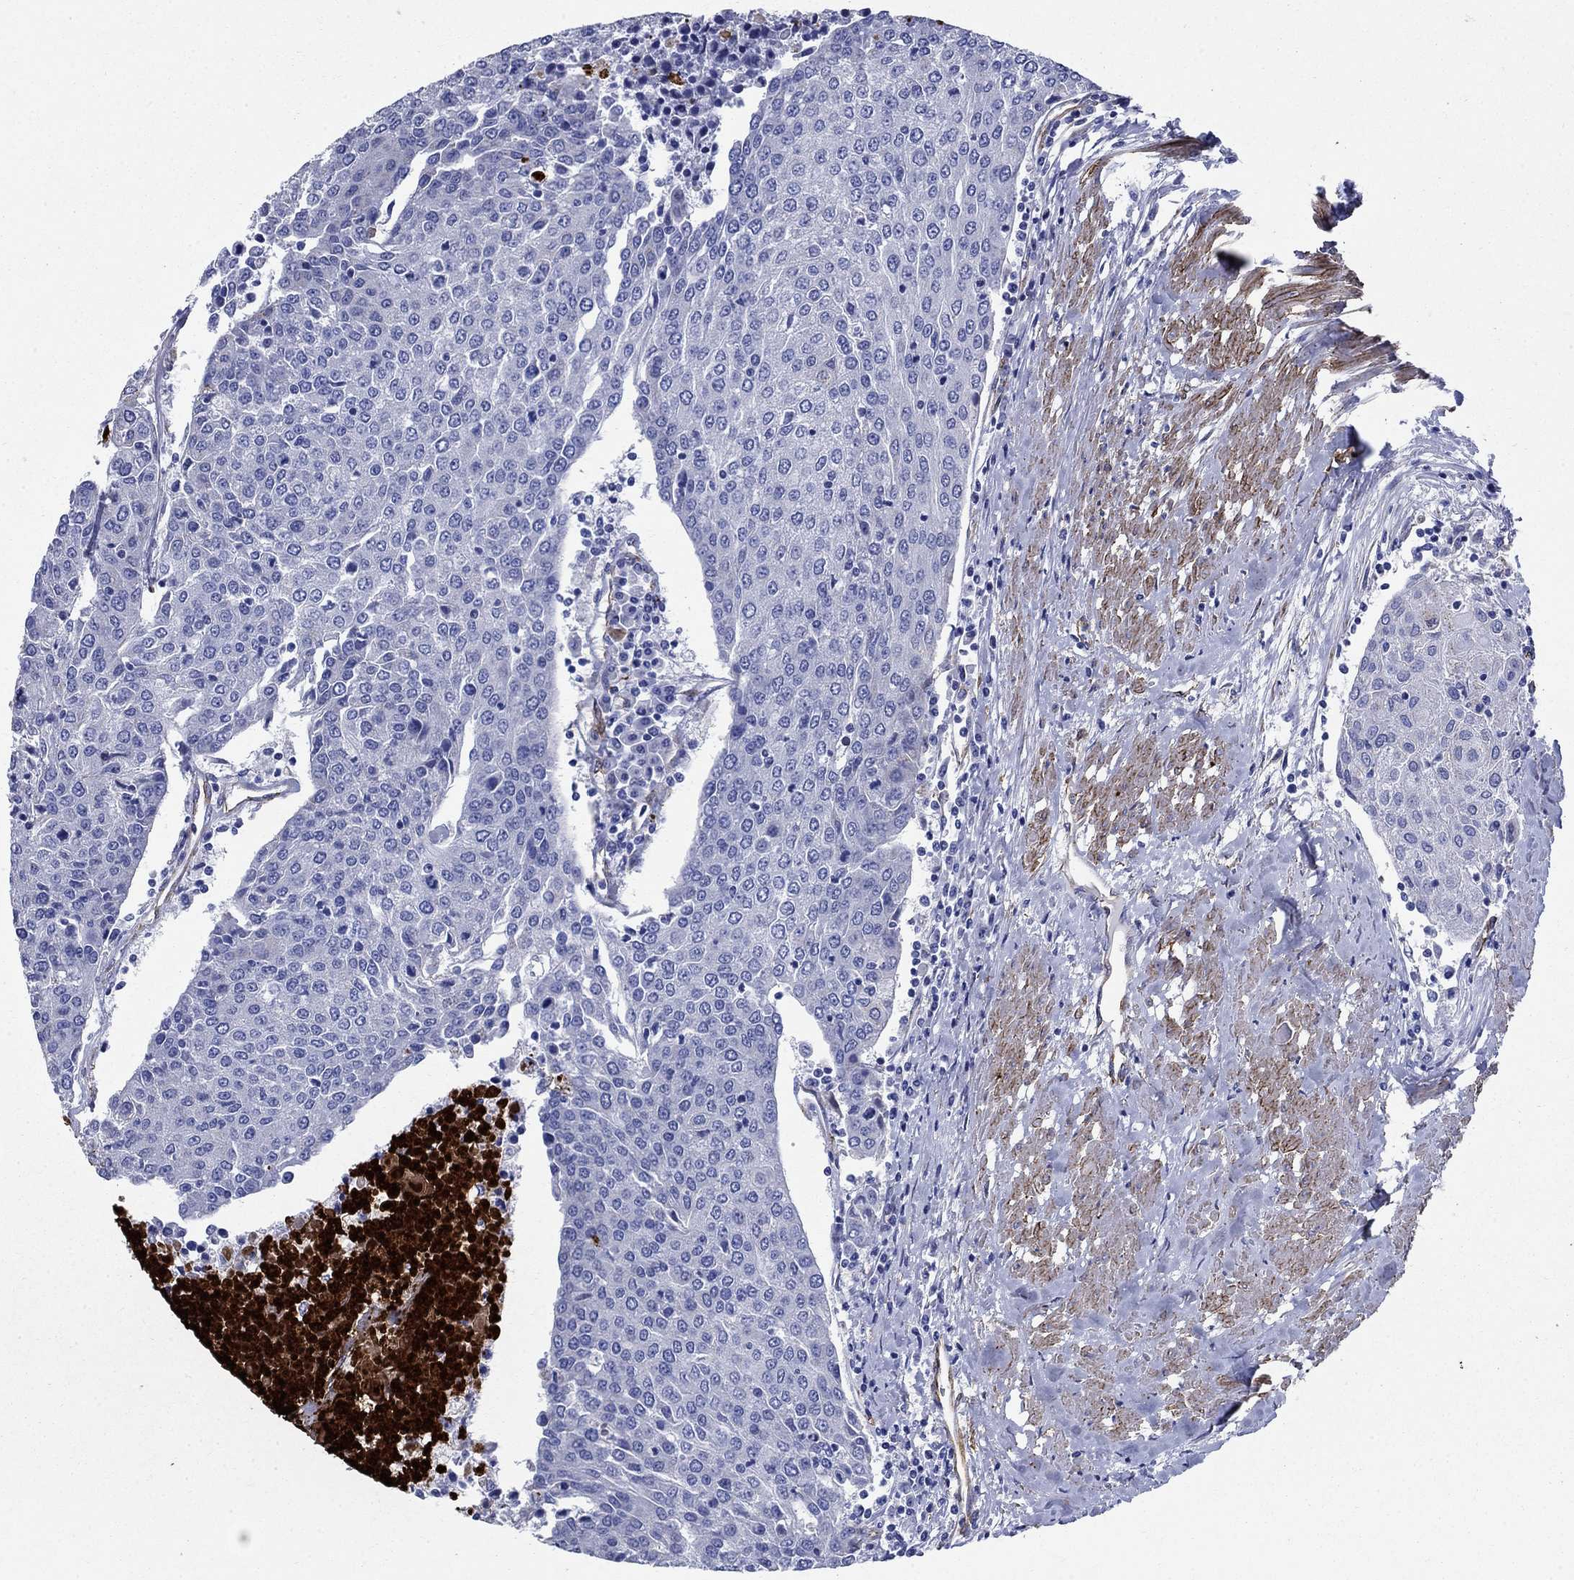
{"staining": {"intensity": "negative", "quantity": "none", "location": "none"}, "tissue": "urothelial cancer", "cell_type": "Tumor cells", "image_type": "cancer", "snomed": [{"axis": "morphology", "description": "Urothelial carcinoma, High grade"}, {"axis": "topography", "description": "Urinary bladder"}], "caption": "The photomicrograph exhibits no significant positivity in tumor cells of urothelial cancer.", "gene": "VTN", "patient": {"sex": "female", "age": 85}}